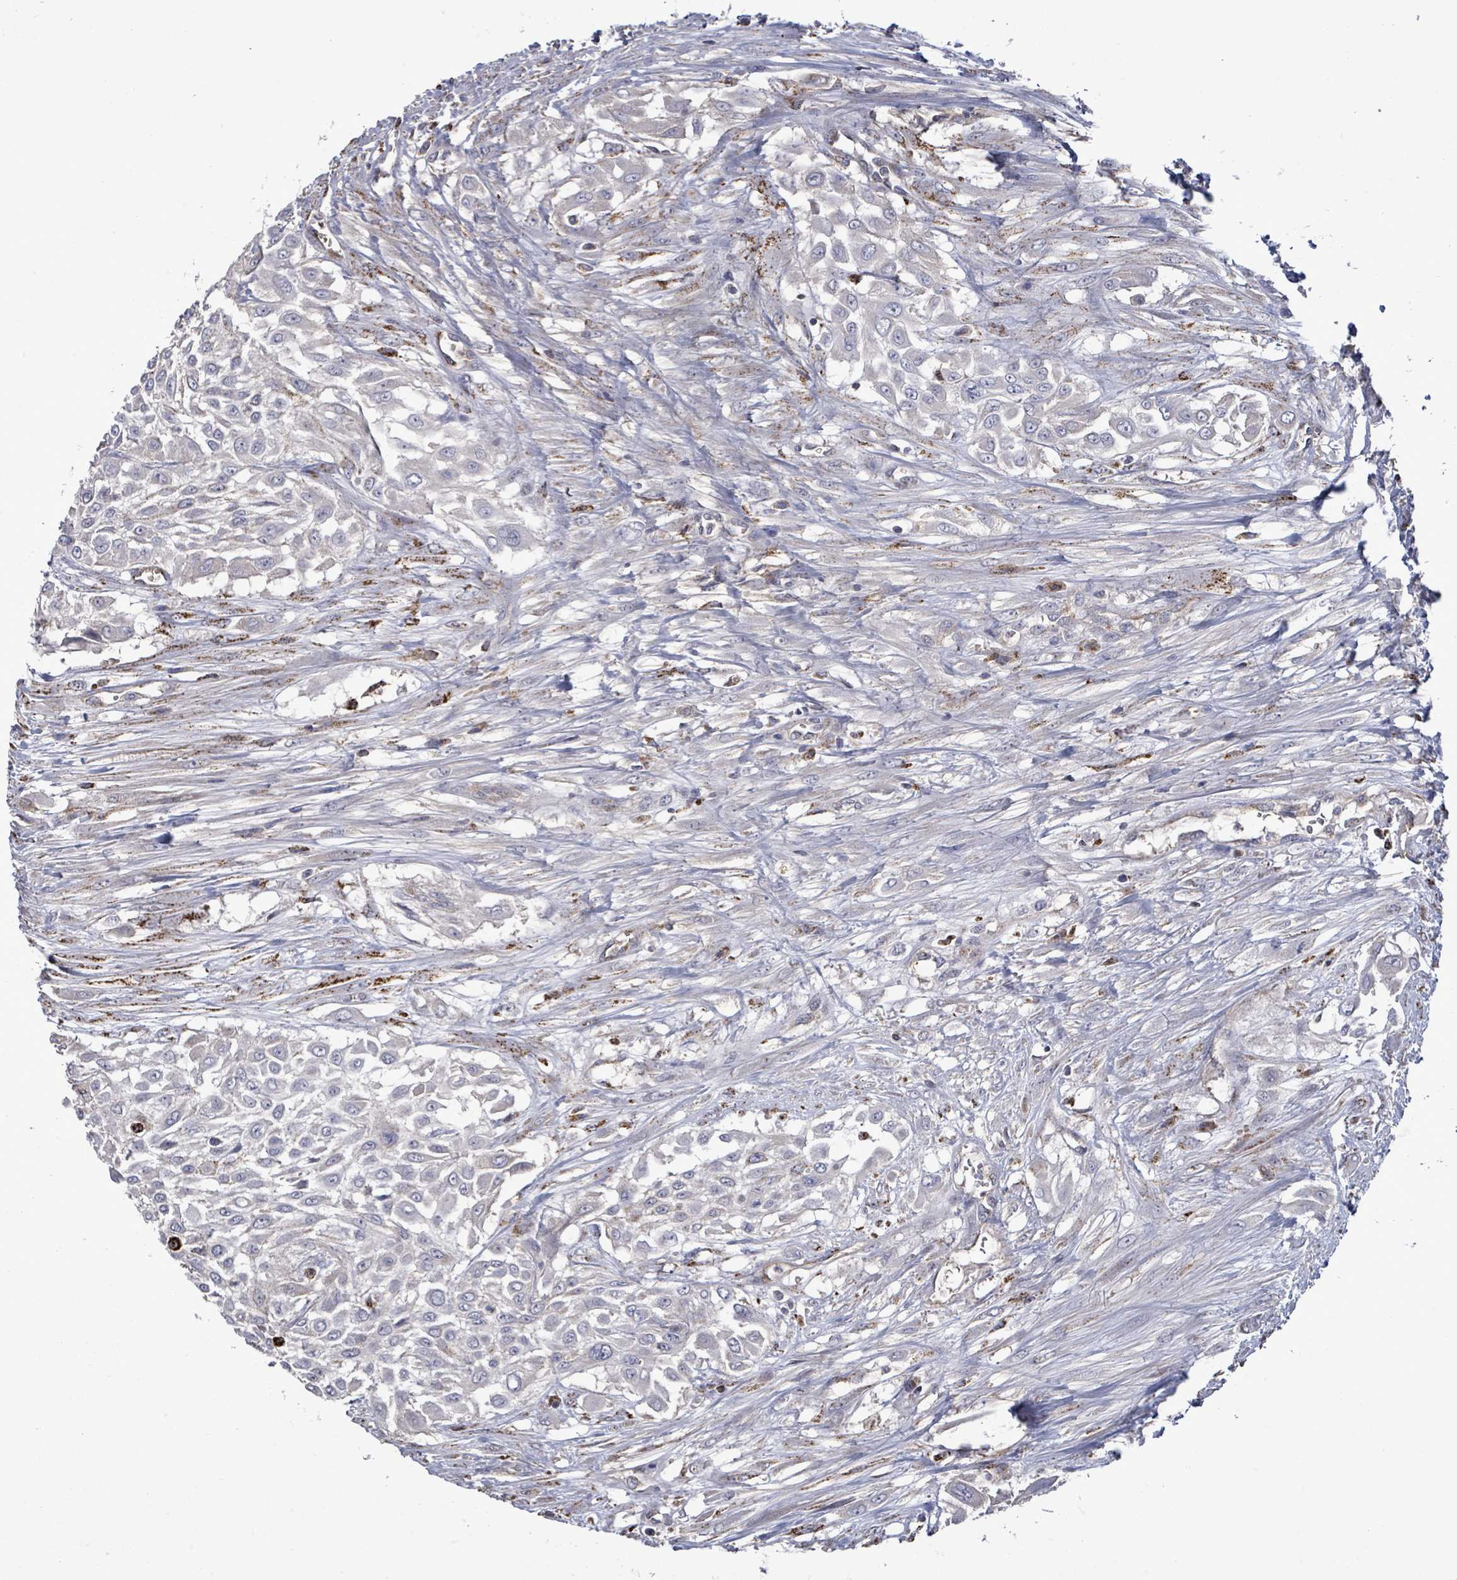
{"staining": {"intensity": "negative", "quantity": "none", "location": "none"}, "tissue": "urothelial cancer", "cell_type": "Tumor cells", "image_type": "cancer", "snomed": [{"axis": "morphology", "description": "Urothelial carcinoma, High grade"}, {"axis": "topography", "description": "Urinary bladder"}], "caption": "Image shows no protein positivity in tumor cells of urothelial cancer tissue.", "gene": "MTMR12", "patient": {"sex": "male", "age": 57}}